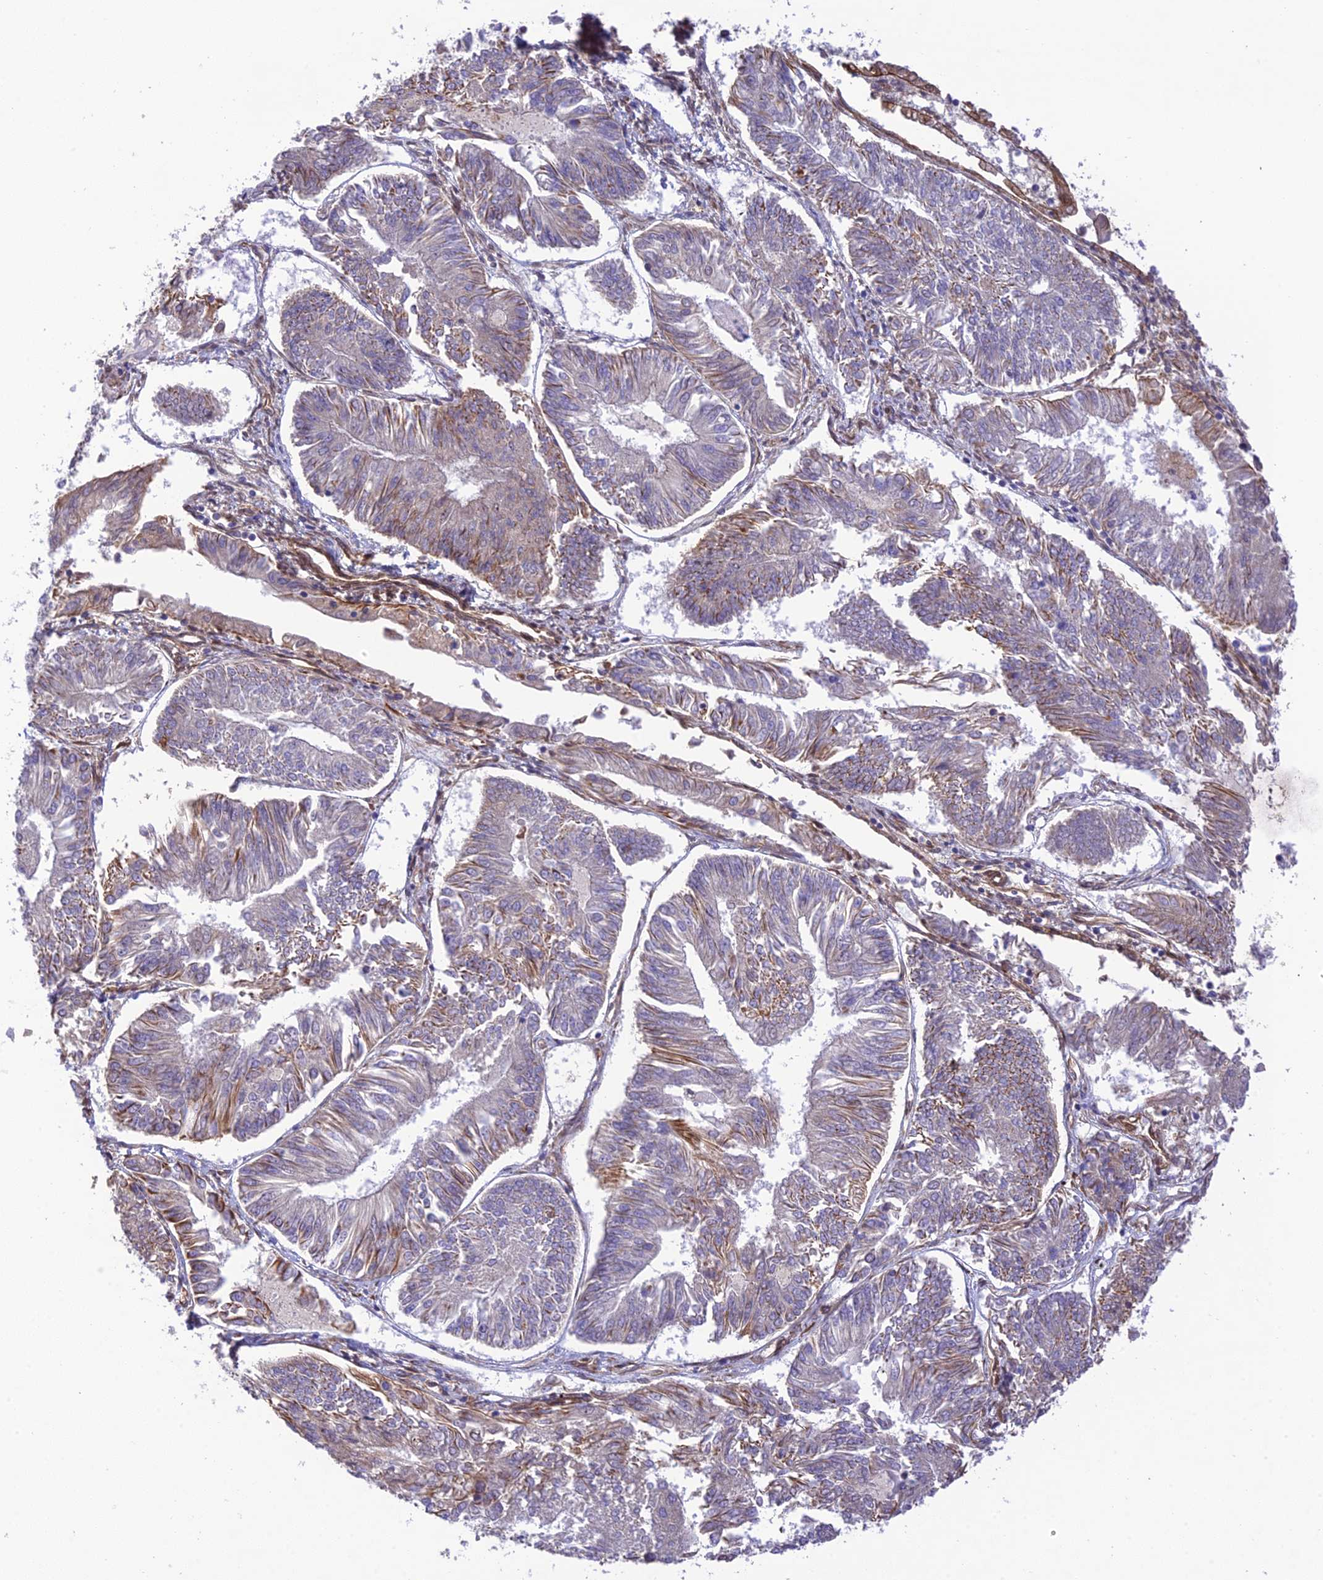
{"staining": {"intensity": "moderate", "quantity": "<25%", "location": "cytoplasmic/membranous"}, "tissue": "endometrial cancer", "cell_type": "Tumor cells", "image_type": "cancer", "snomed": [{"axis": "morphology", "description": "Adenocarcinoma, NOS"}, {"axis": "topography", "description": "Endometrium"}], "caption": "DAB immunohistochemical staining of endometrial adenocarcinoma demonstrates moderate cytoplasmic/membranous protein expression in approximately <25% of tumor cells.", "gene": "EXOC3L4", "patient": {"sex": "female", "age": 58}}